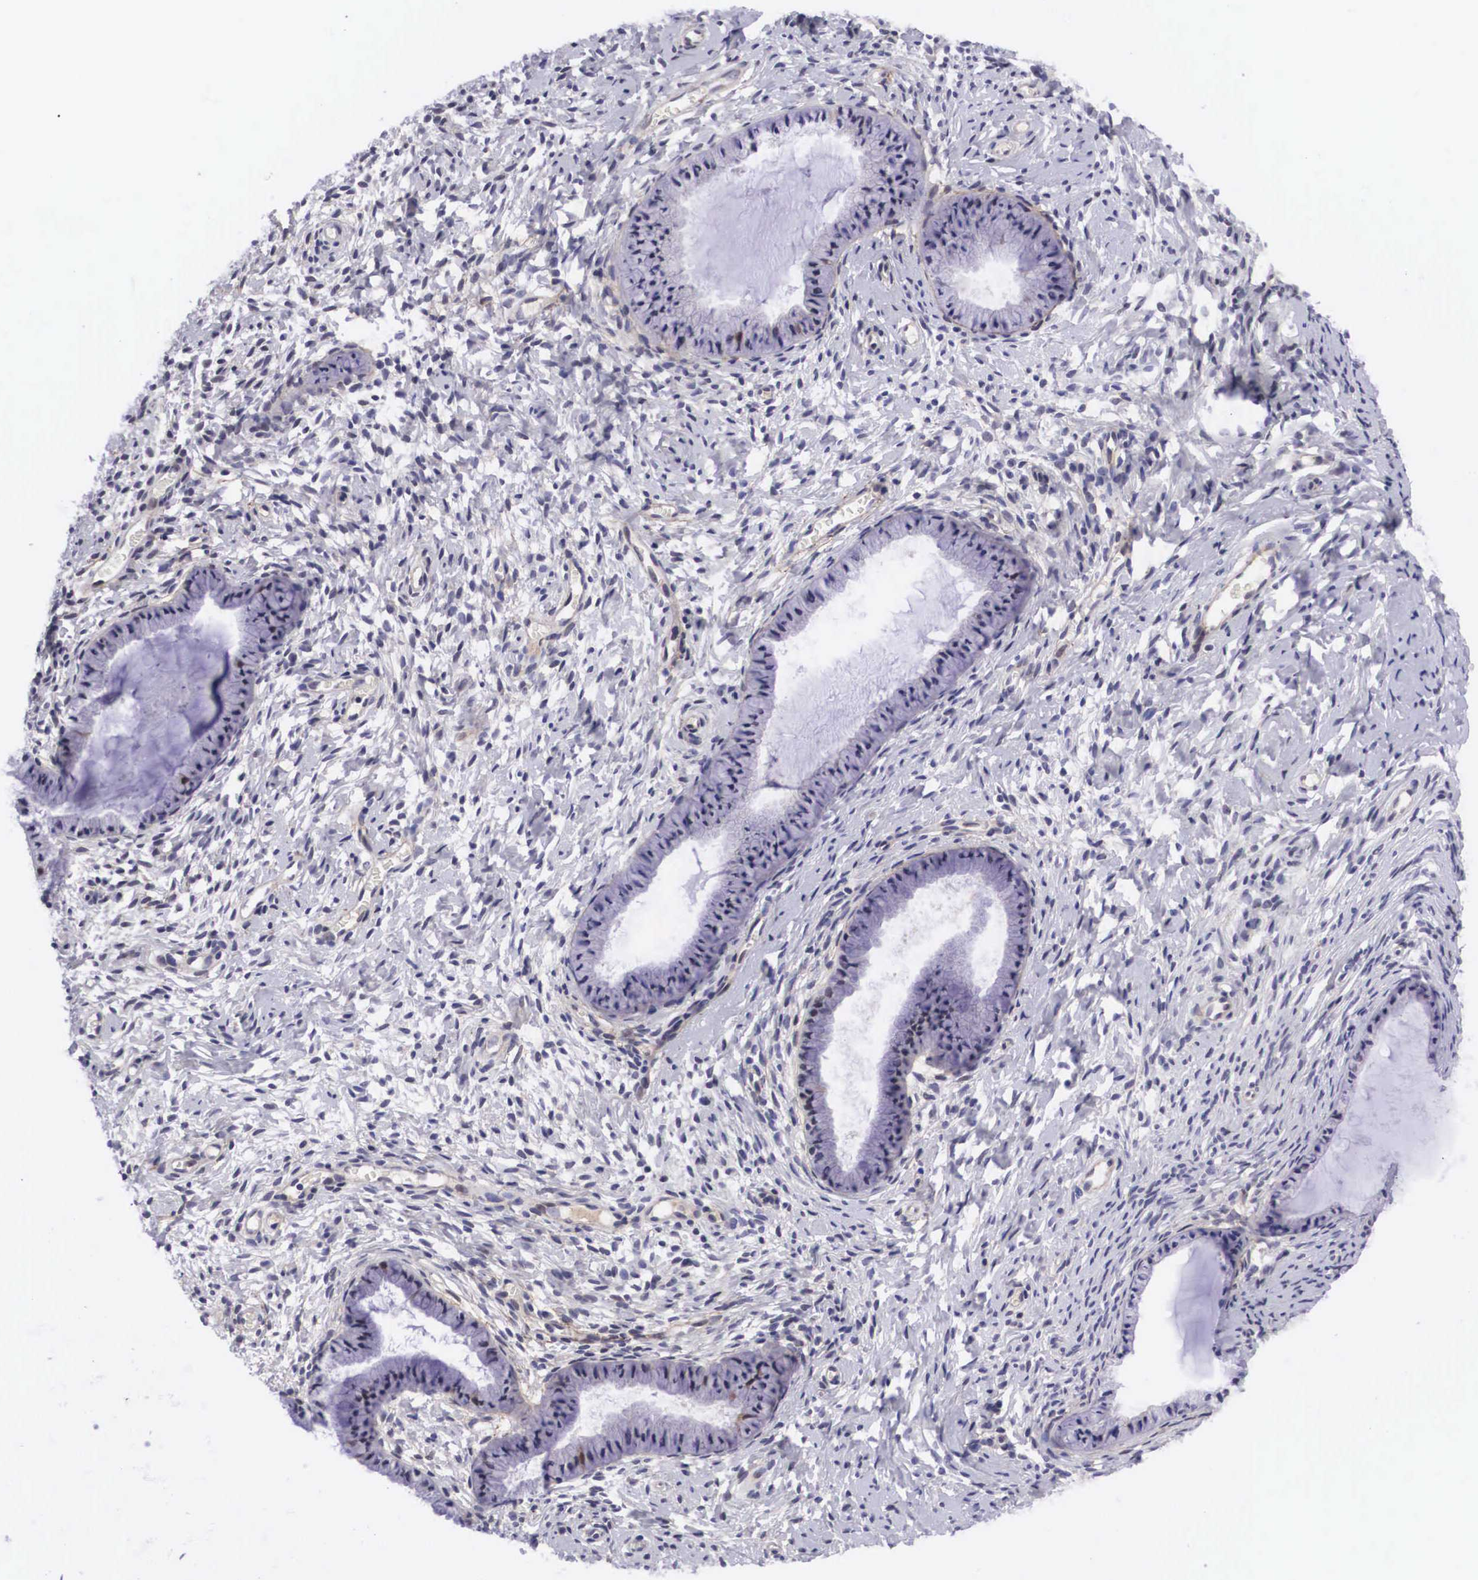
{"staining": {"intensity": "weak", "quantity": "<25%", "location": "cytoplasmic/membranous"}, "tissue": "cervix", "cell_type": "Glandular cells", "image_type": "normal", "snomed": [{"axis": "morphology", "description": "Normal tissue, NOS"}, {"axis": "topography", "description": "Cervix"}], "caption": "Protein analysis of unremarkable cervix demonstrates no significant expression in glandular cells.", "gene": "EMID1", "patient": {"sex": "female", "age": 70}}